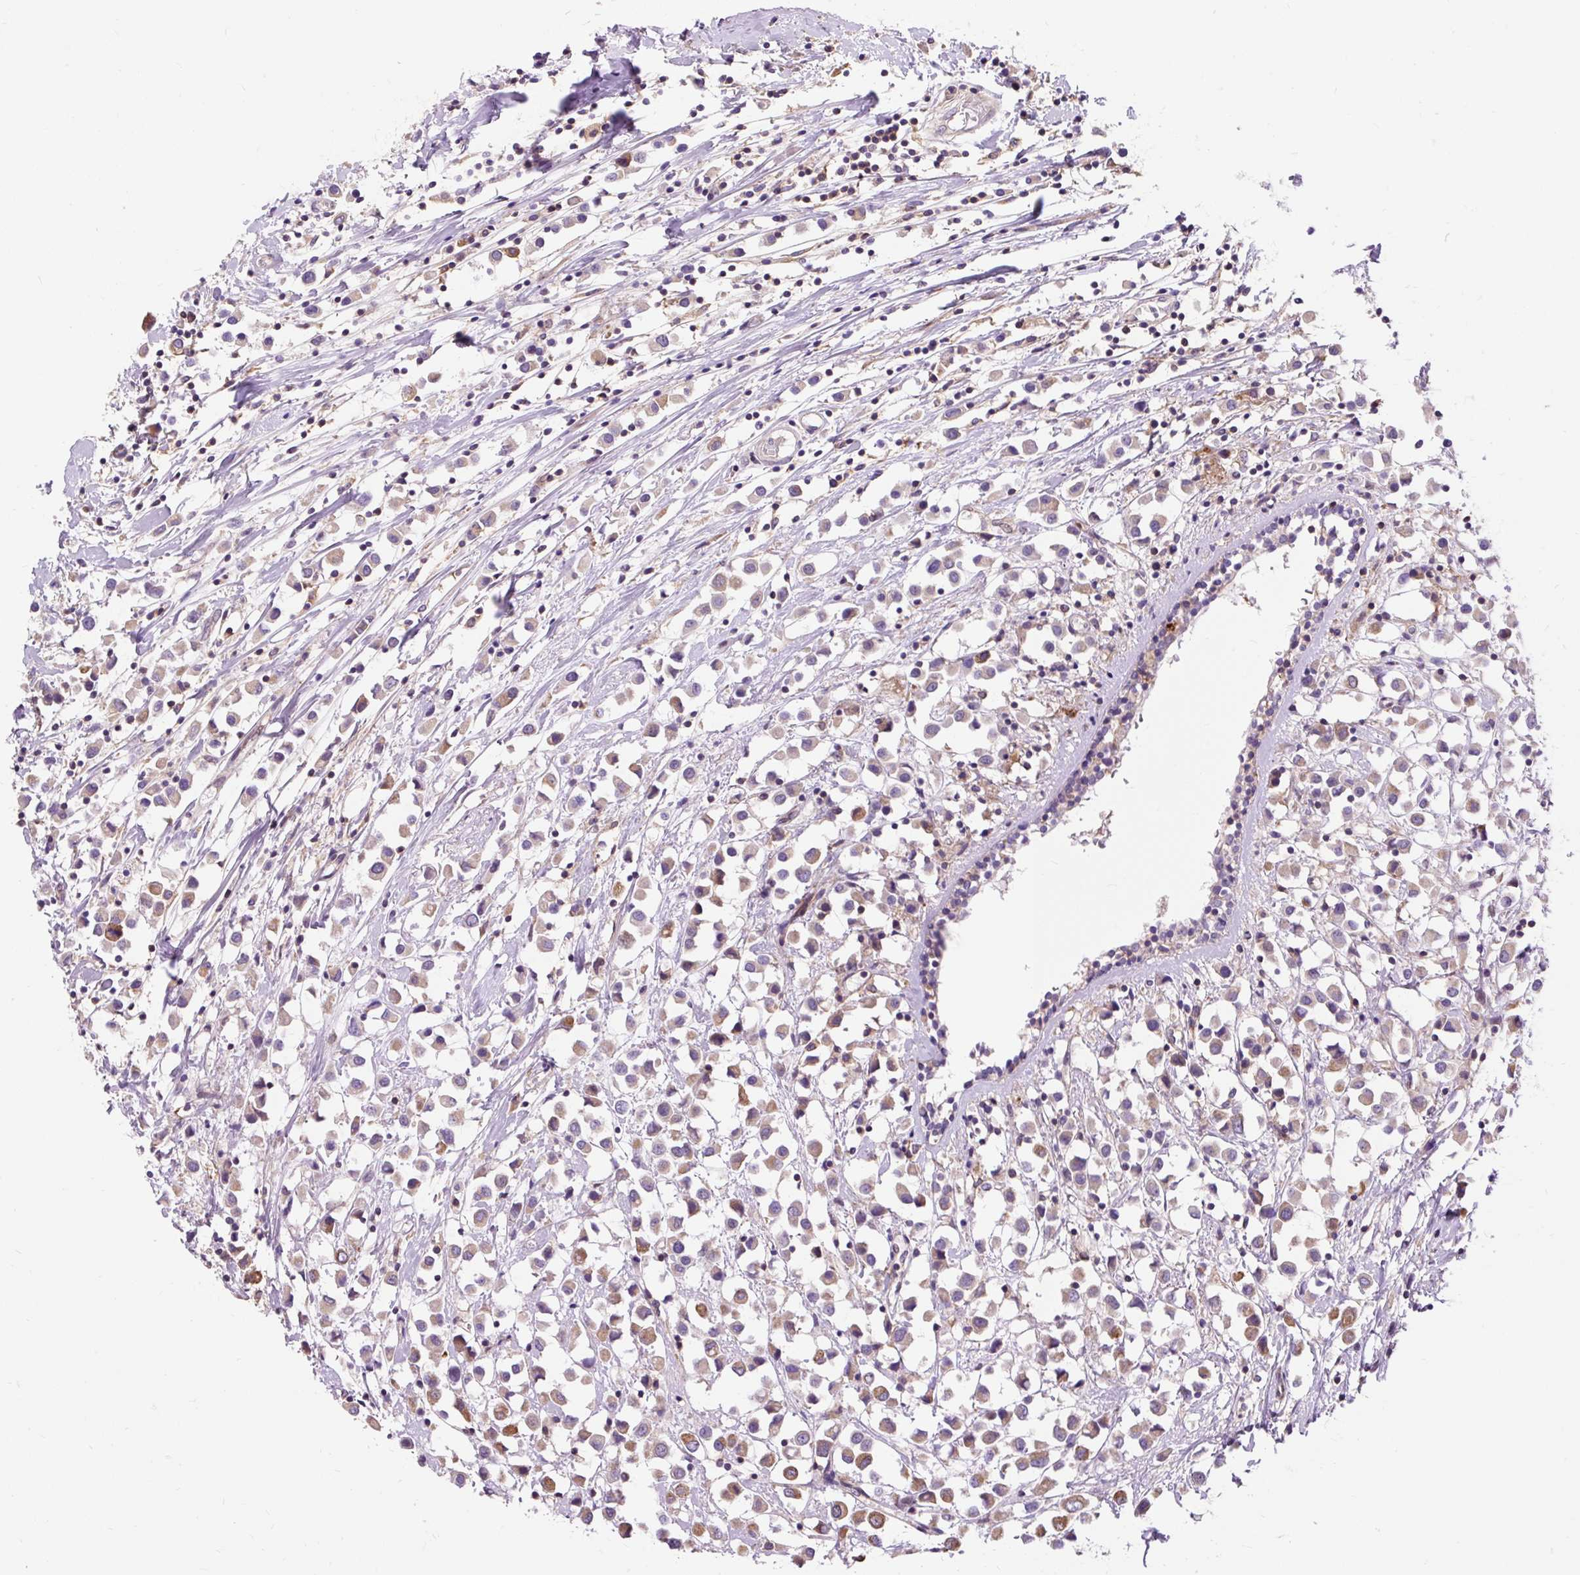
{"staining": {"intensity": "moderate", "quantity": ">75%", "location": "cytoplasmic/membranous"}, "tissue": "breast cancer", "cell_type": "Tumor cells", "image_type": "cancer", "snomed": [{"axis": "morphology", "description": "Duct carcinoma"}, {"axis": "topography", "description": "Breast"}], "caption": "The image shows a brown stain indicating the presence of a protein in the cytoplasmic/membranous of tumor cells in breast cancer (infiltrating ductal carcinoma).", "gene": "PCDHGB3", "patient": {"sex": "female", "age": 61}}